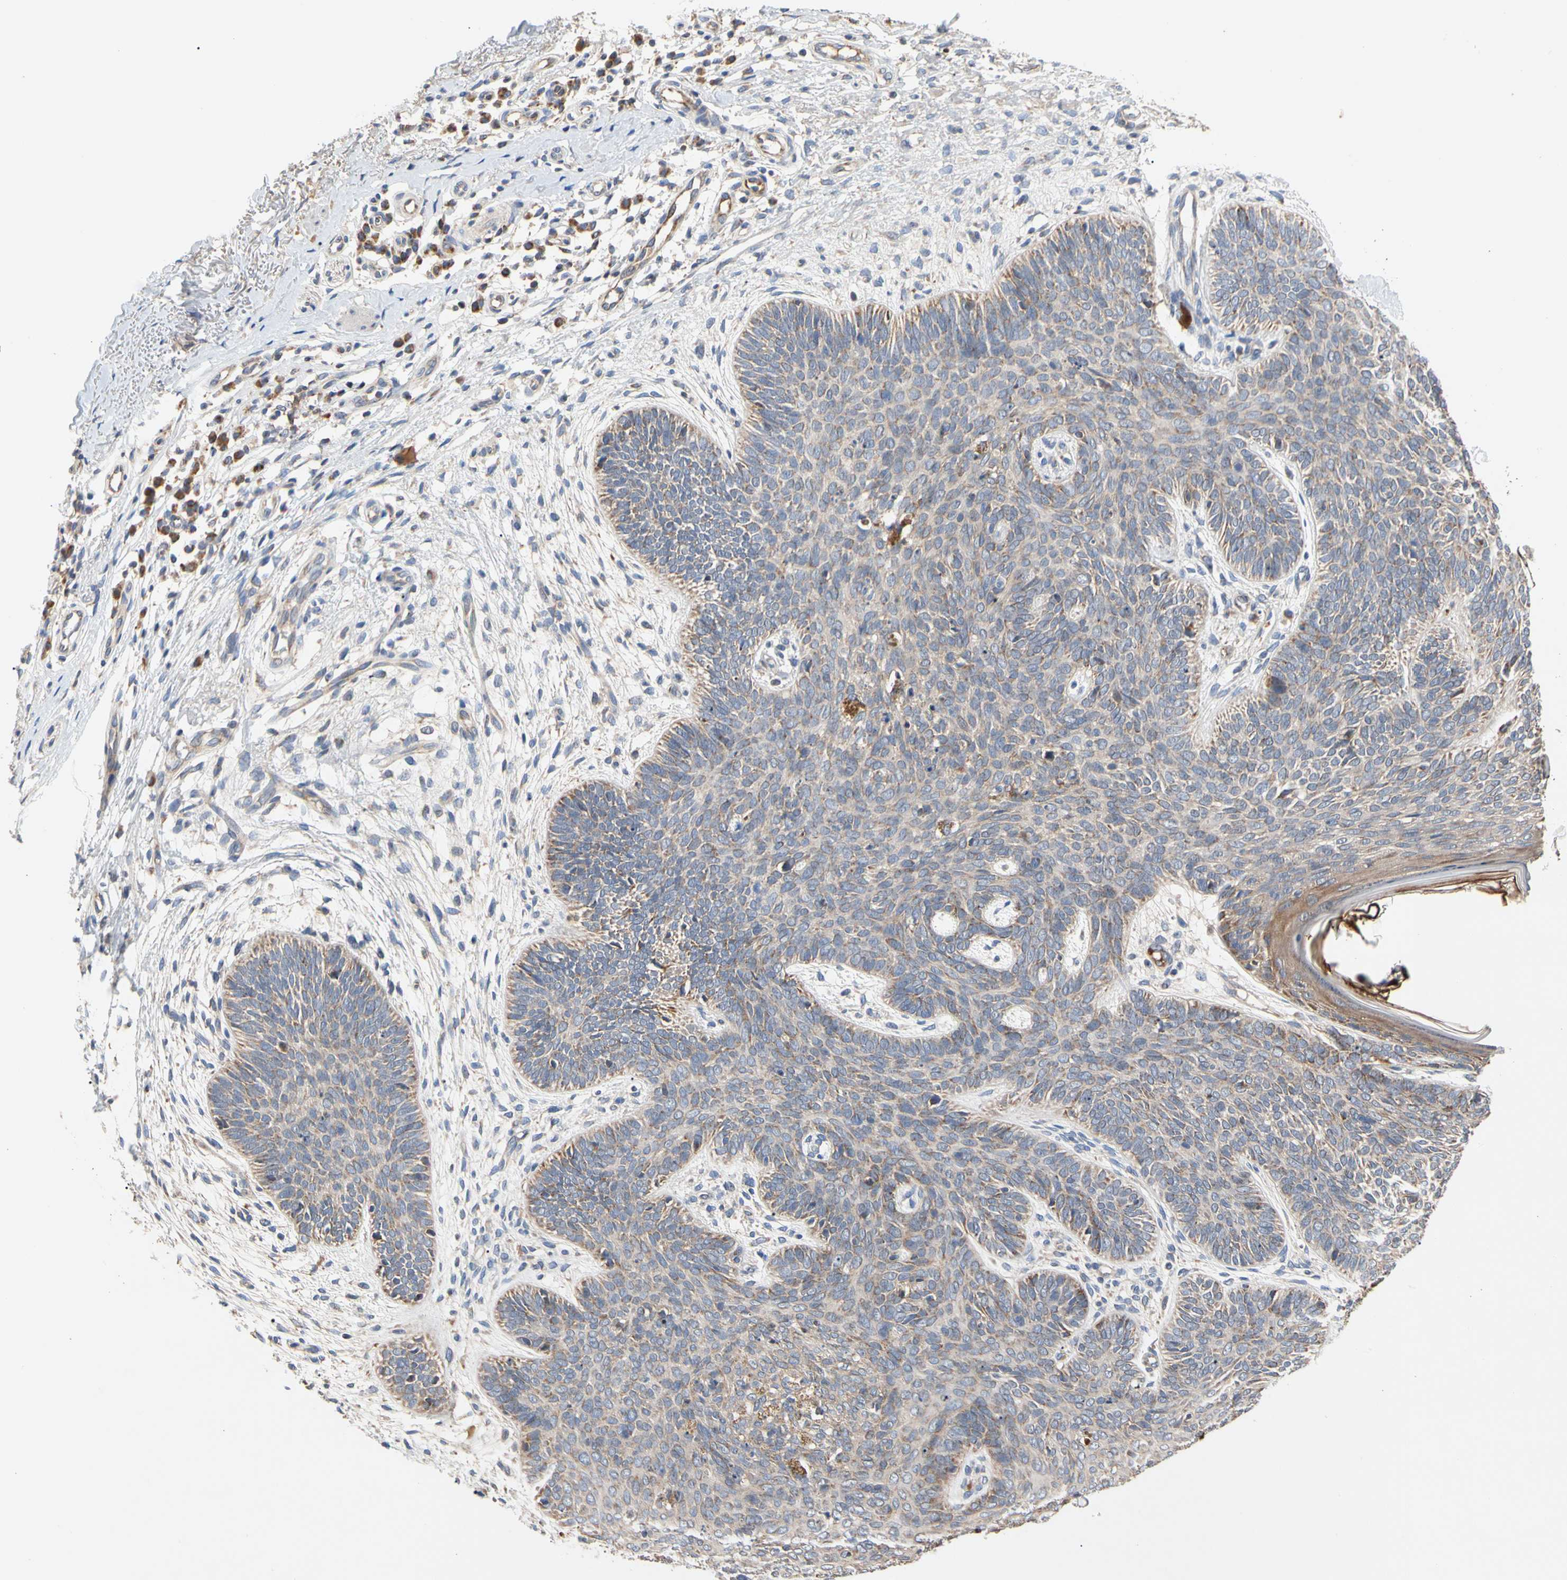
{"staining": {"intensity": "weak", "quantity": ">75%", "location": "cytoplasmic/membranous"}, "tissue": "skin cancer", "cell_type": "Tumor cells", "image_type": "cancer", "snomed": [{"axis": "morphology", "description": "Normal tissue, NOS"}, {"axis": "morphology", "description": "Basal cell carcinoma"}, {"axis": "topography", "description": "Skin"}], "caption": "IHC (DAB (3,3'-diaminobenzidine)) staining of skin basal cell carcinoma shows weak cytoplasmic/membranous protein staining in about >75% of tumor cells.", "gene": "GPD2", "patient": {"sex": "male", "age": 52}}